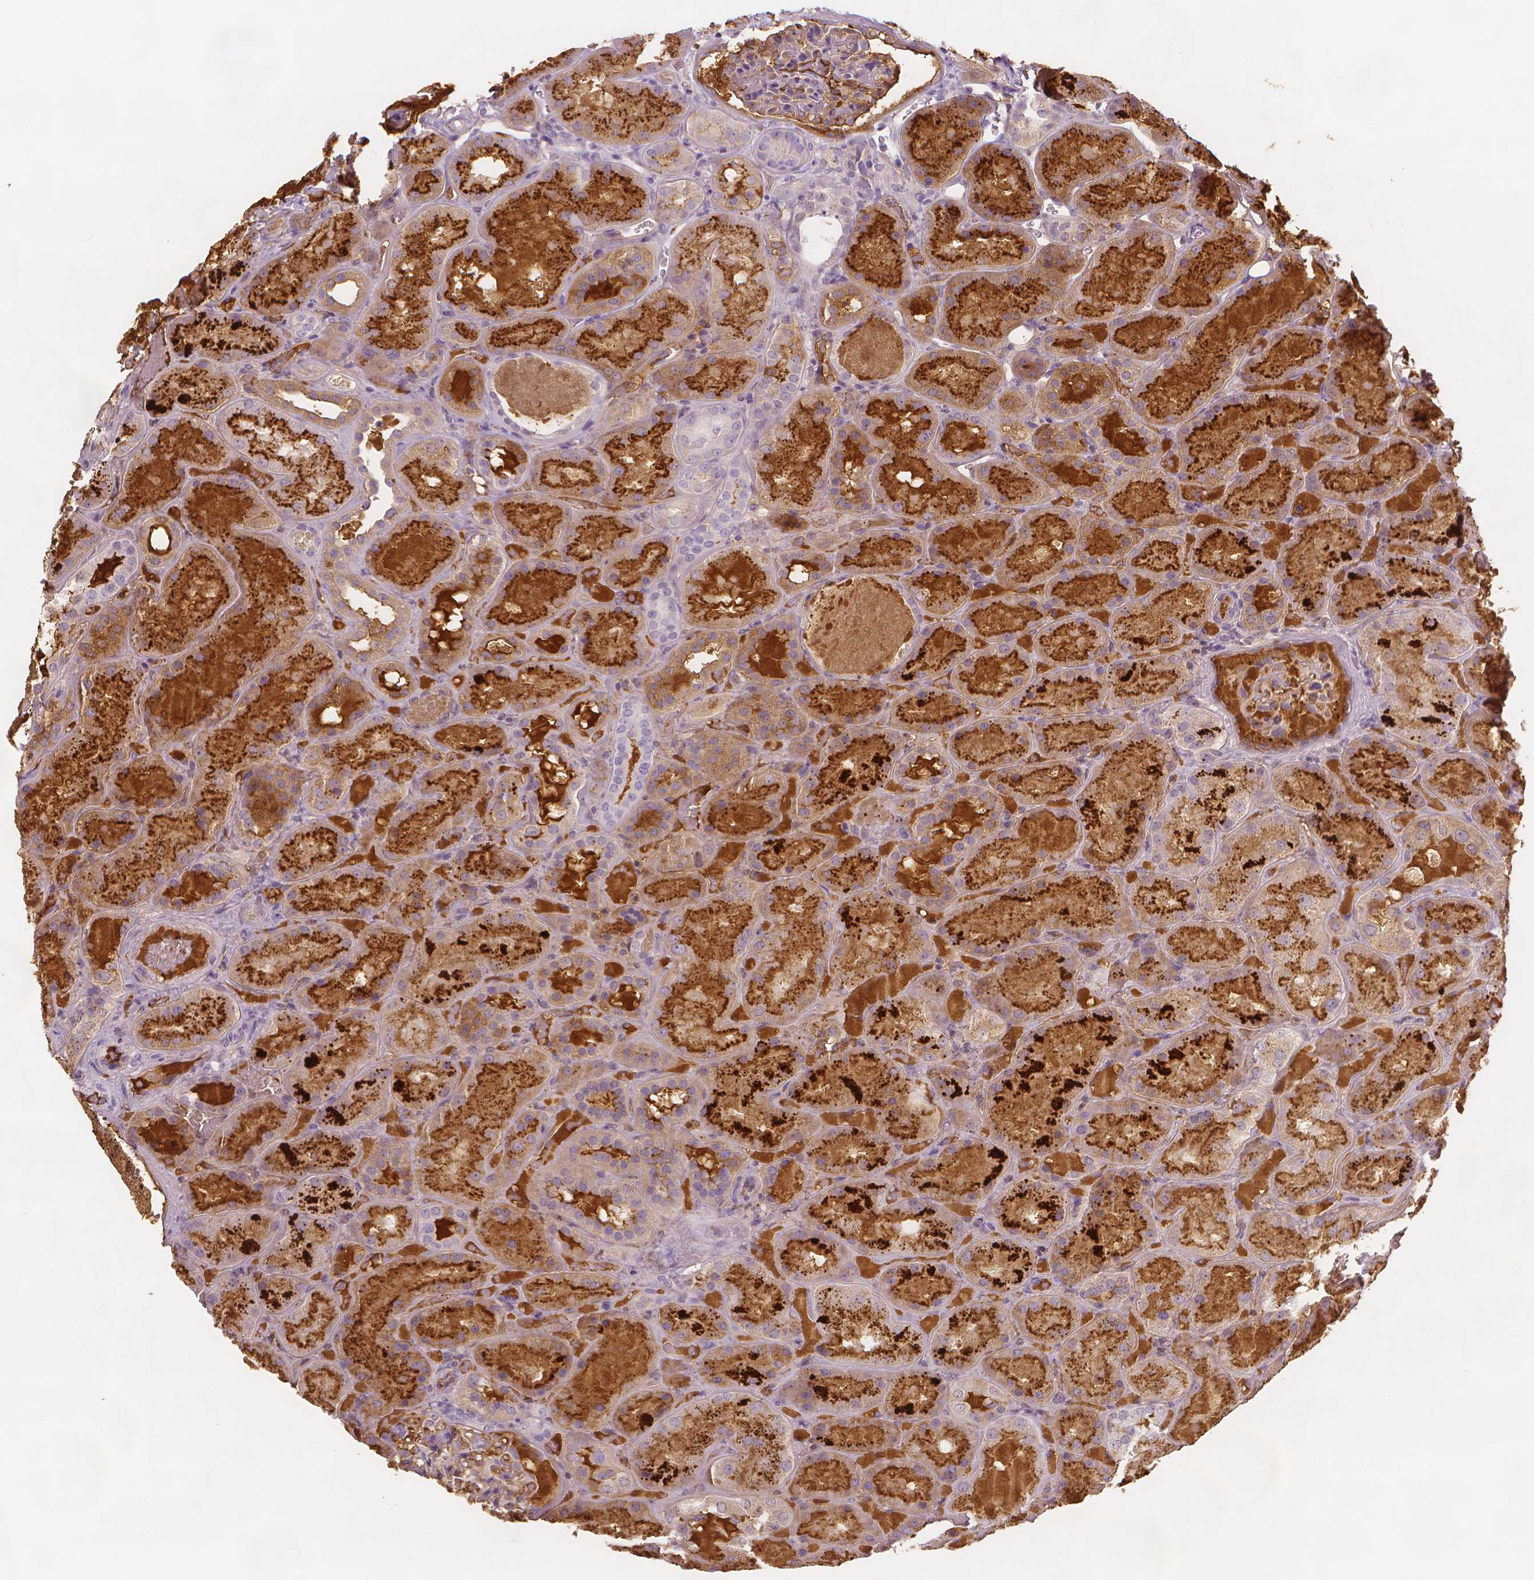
{"staining": {"intensity": "negative", "quantity": "none", "location": "none"}, "tissue": "kidney", "cell_type": "Cells in glomeruli", "image_type": "normal", "snomed": [{"axis": "morphology", "description": "Normal tissue, NOS"}, {"axis": "topography", "description": "Kidney"}], "caption": "IHC of normal human kidney displays no positivity in cells in glomeruli.", "gene": "APOA4", "patient": {"sex": "male", "age": 73}}